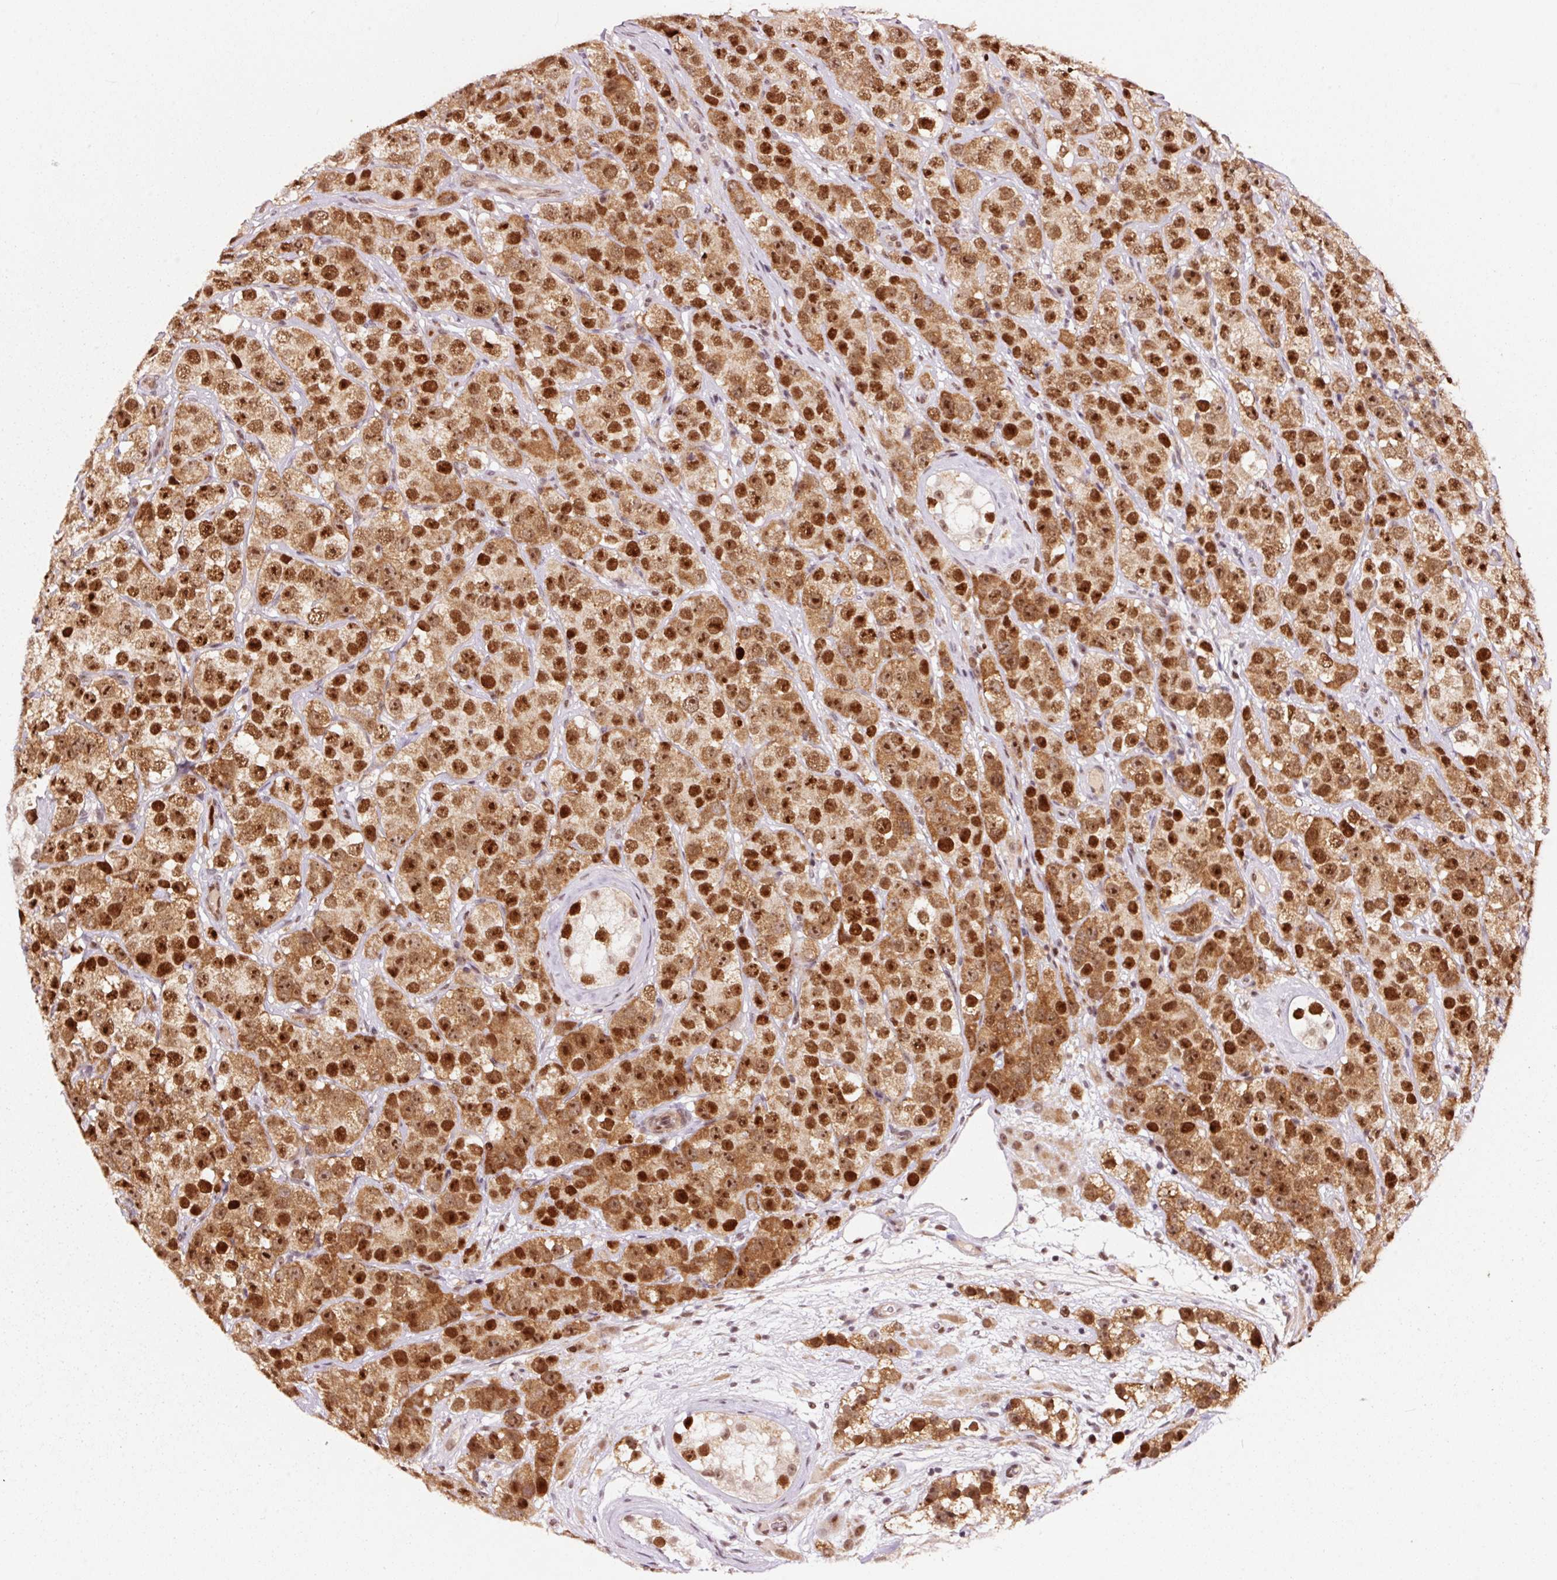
{"staining": {"intensity": "strong", "quantity": ">75%", "location": "cytoplasmic/membranous,nuclear"}, "tissue": "testis cancer", "cell_type": "Tumor cells", "image_type": "cancer", "snomed": [{"axis": "morphology", "description": "Seminoma, NOS"}, {"axis": "topography", "description": "Testis"}], "caption": "Approximately >75% of tumor cells in human testis cancer (seminoma) exhibit strong cytoplasmic/membranous and nuclear protein positivity as visualized by brown immunohistochemical staining.", "gene": "RFC4", "patient": {"sex": "male", "age": 28}}